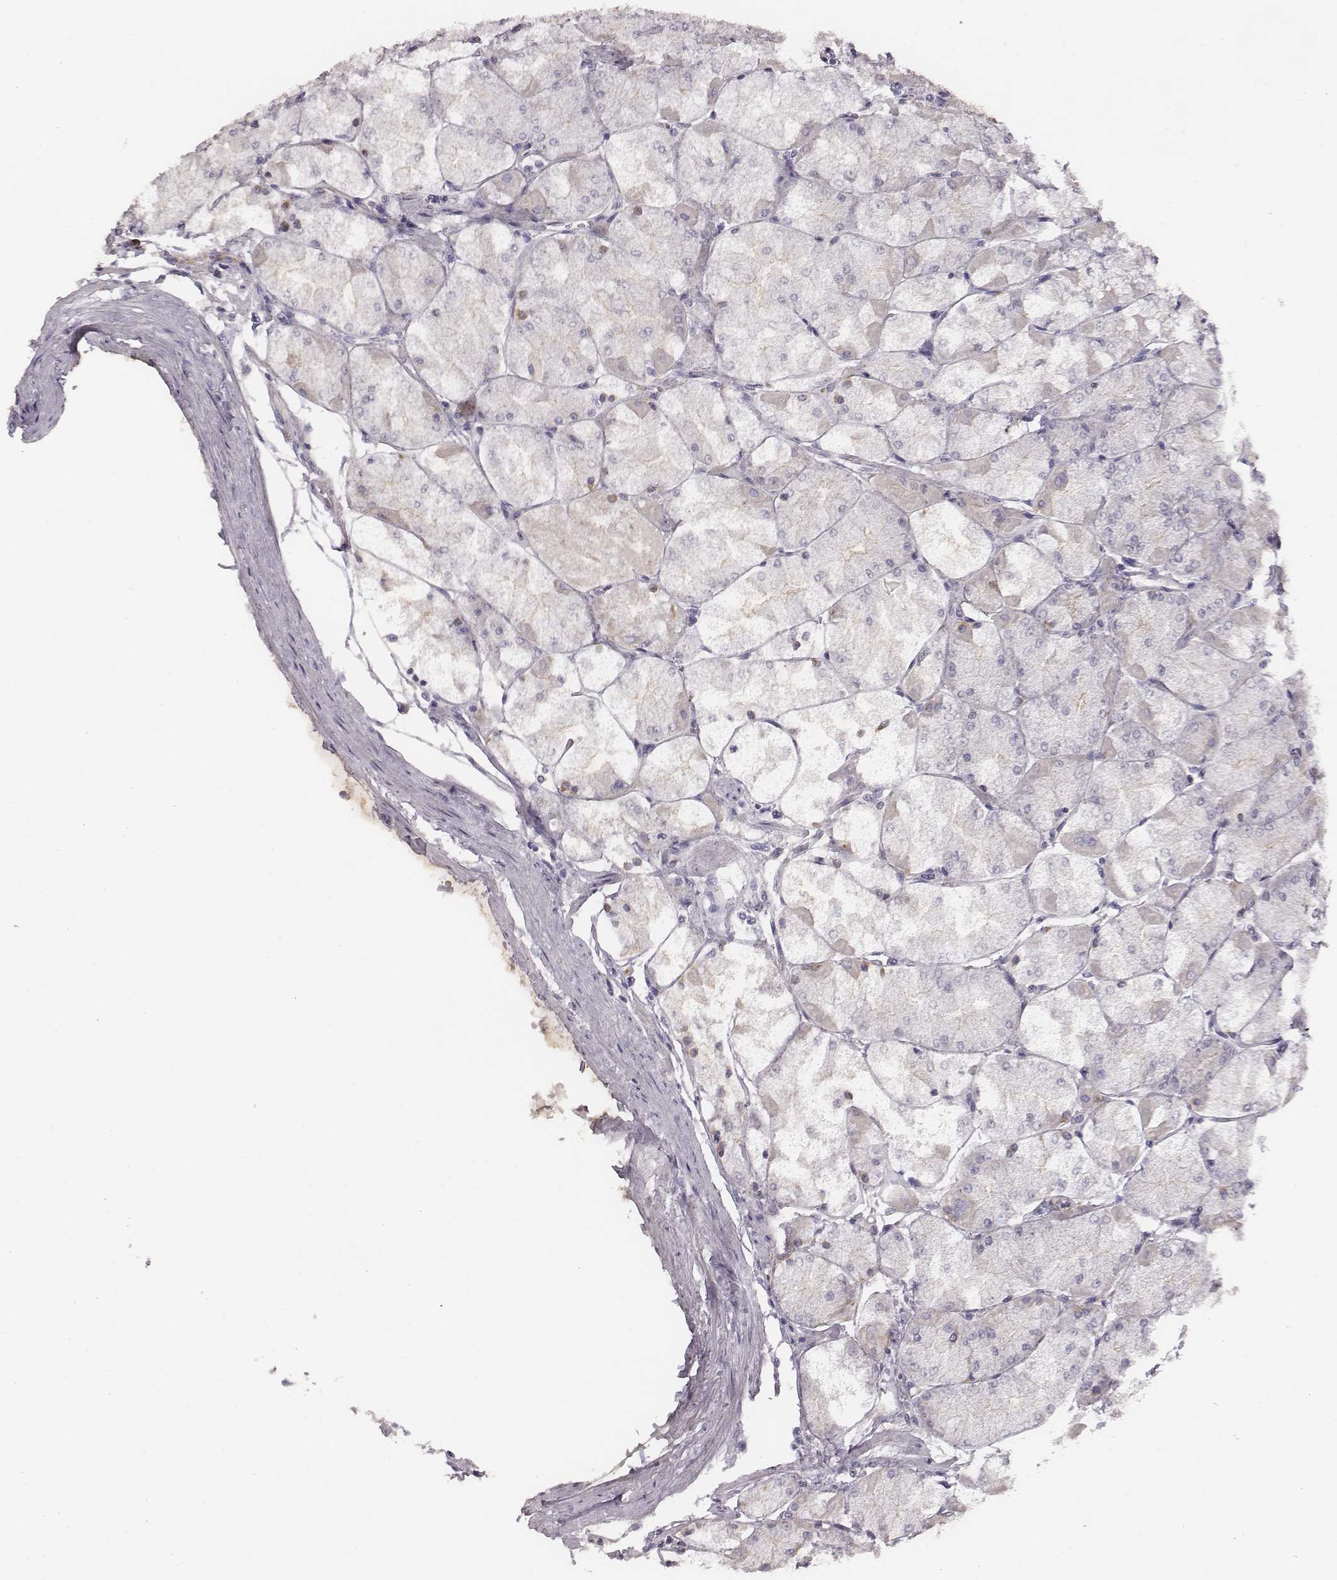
{"staining": {"intensity": "negative", "quantity": "none", "location": "none"}, "tissue": "stomach", "cell_type": "Glandular cells", "image_type": "normal", "snomed": [{"axis": "morphology", "description": "Normal tissue, NOS"}, {"axis": "topography", "description": "Stomach, upper"}], "caption": "DAB immunohistochemical staining of normal stomach demonstrates no significant staining in glandular cells. (Stains: DAB (3,3'-diaminobenzidine) immunohistochemistry with hematoxylin counter stain, Microscopy: brightfield microscopy at high magnification).", "gene": "PRKCZ", "patient": {"sex": "male", "age": 60}}